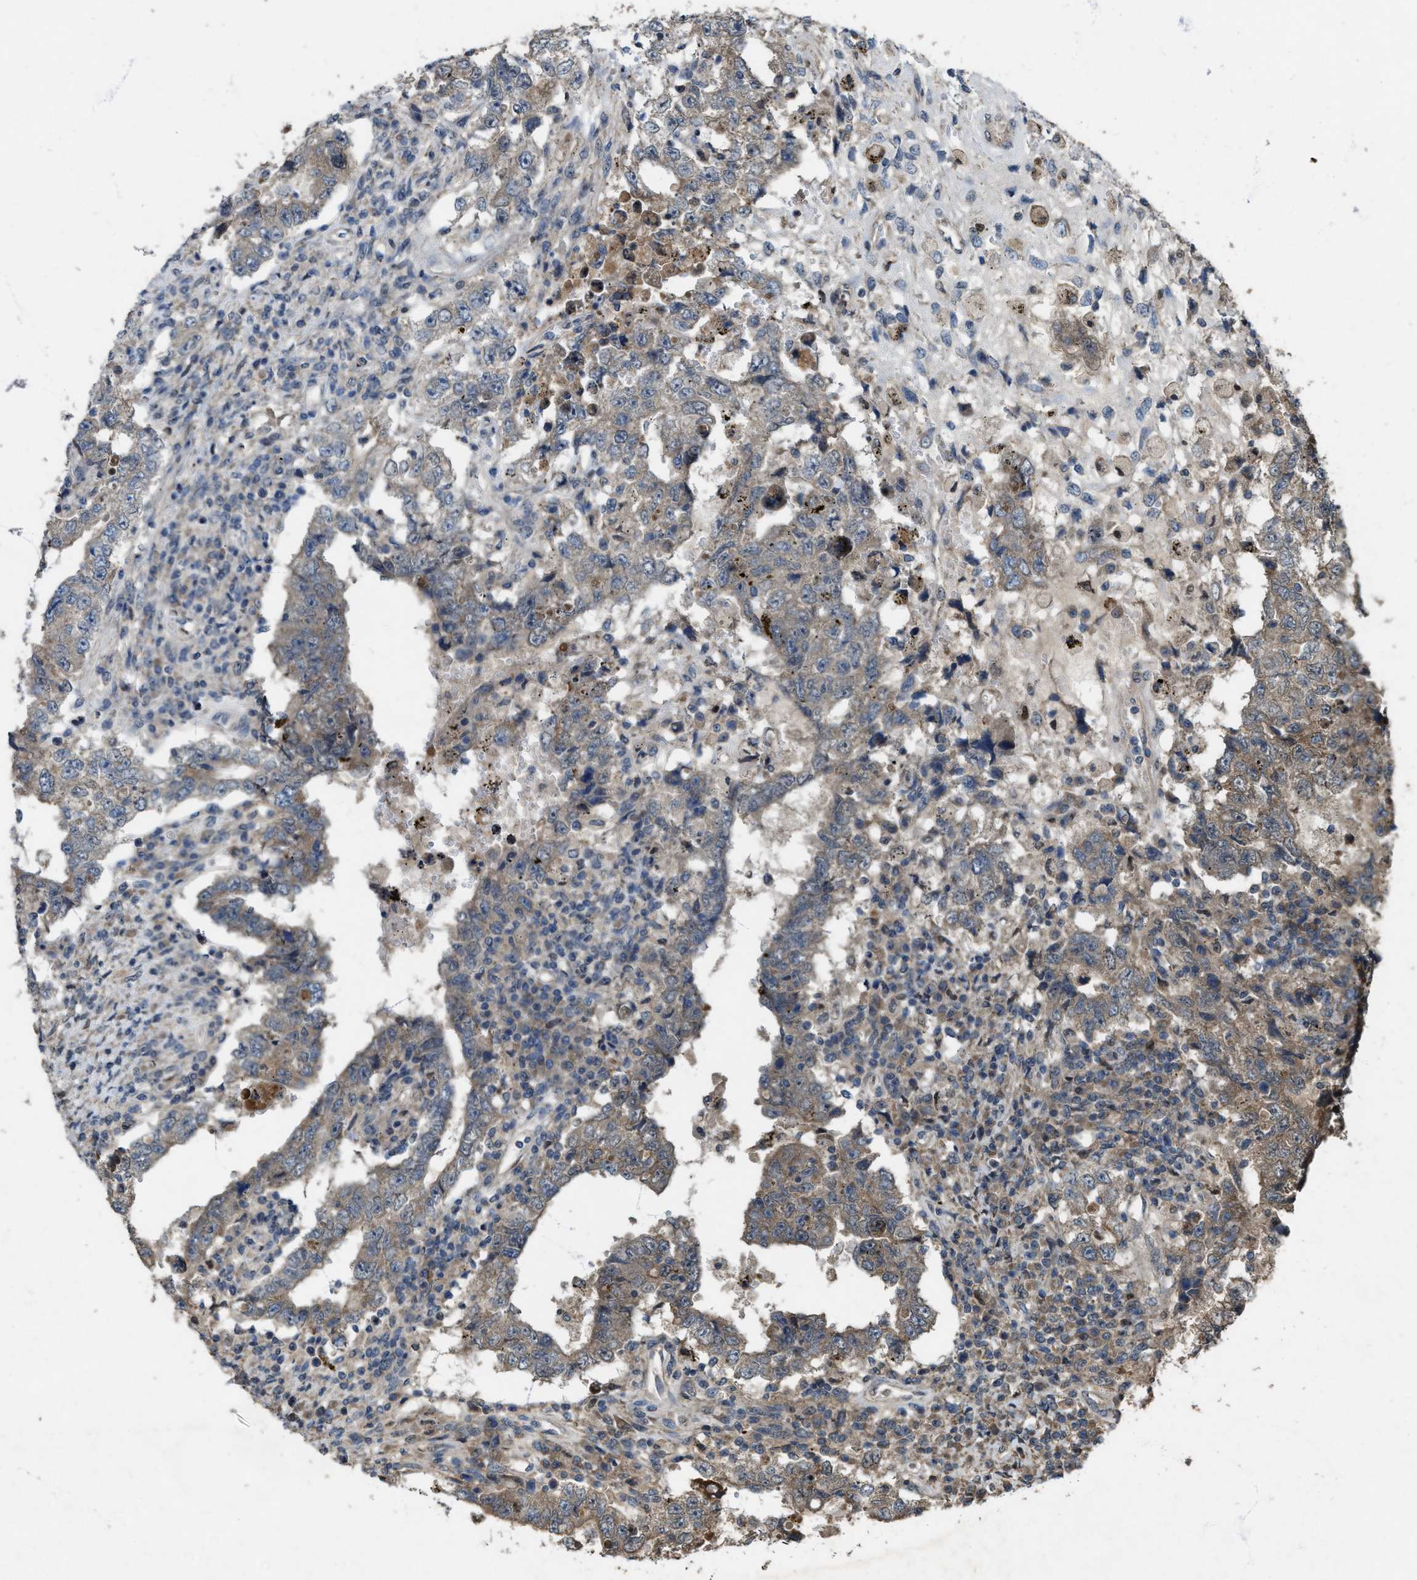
{"staining": {"intensity": "weak", "quantity": "25%-75%", "location": "cytoplasmic/membranous"}, "tissue": "testis cancer", "cell_type": "Tumor cells", "image_type": "cancer", "snomed": [{"axis": "morphology", "description": "Carcinoma, Embryonal, NOS"}, {"axis": "topography", "description": "Testis"}], "caption": "This histopathology image shows IHC staining of human testis cancer, with low weak cytoplasmic/membranous expression in about 25%-75% of tumor cells.", "gene": "PDP2", "patient": {"sex": "male", "age": 26}}